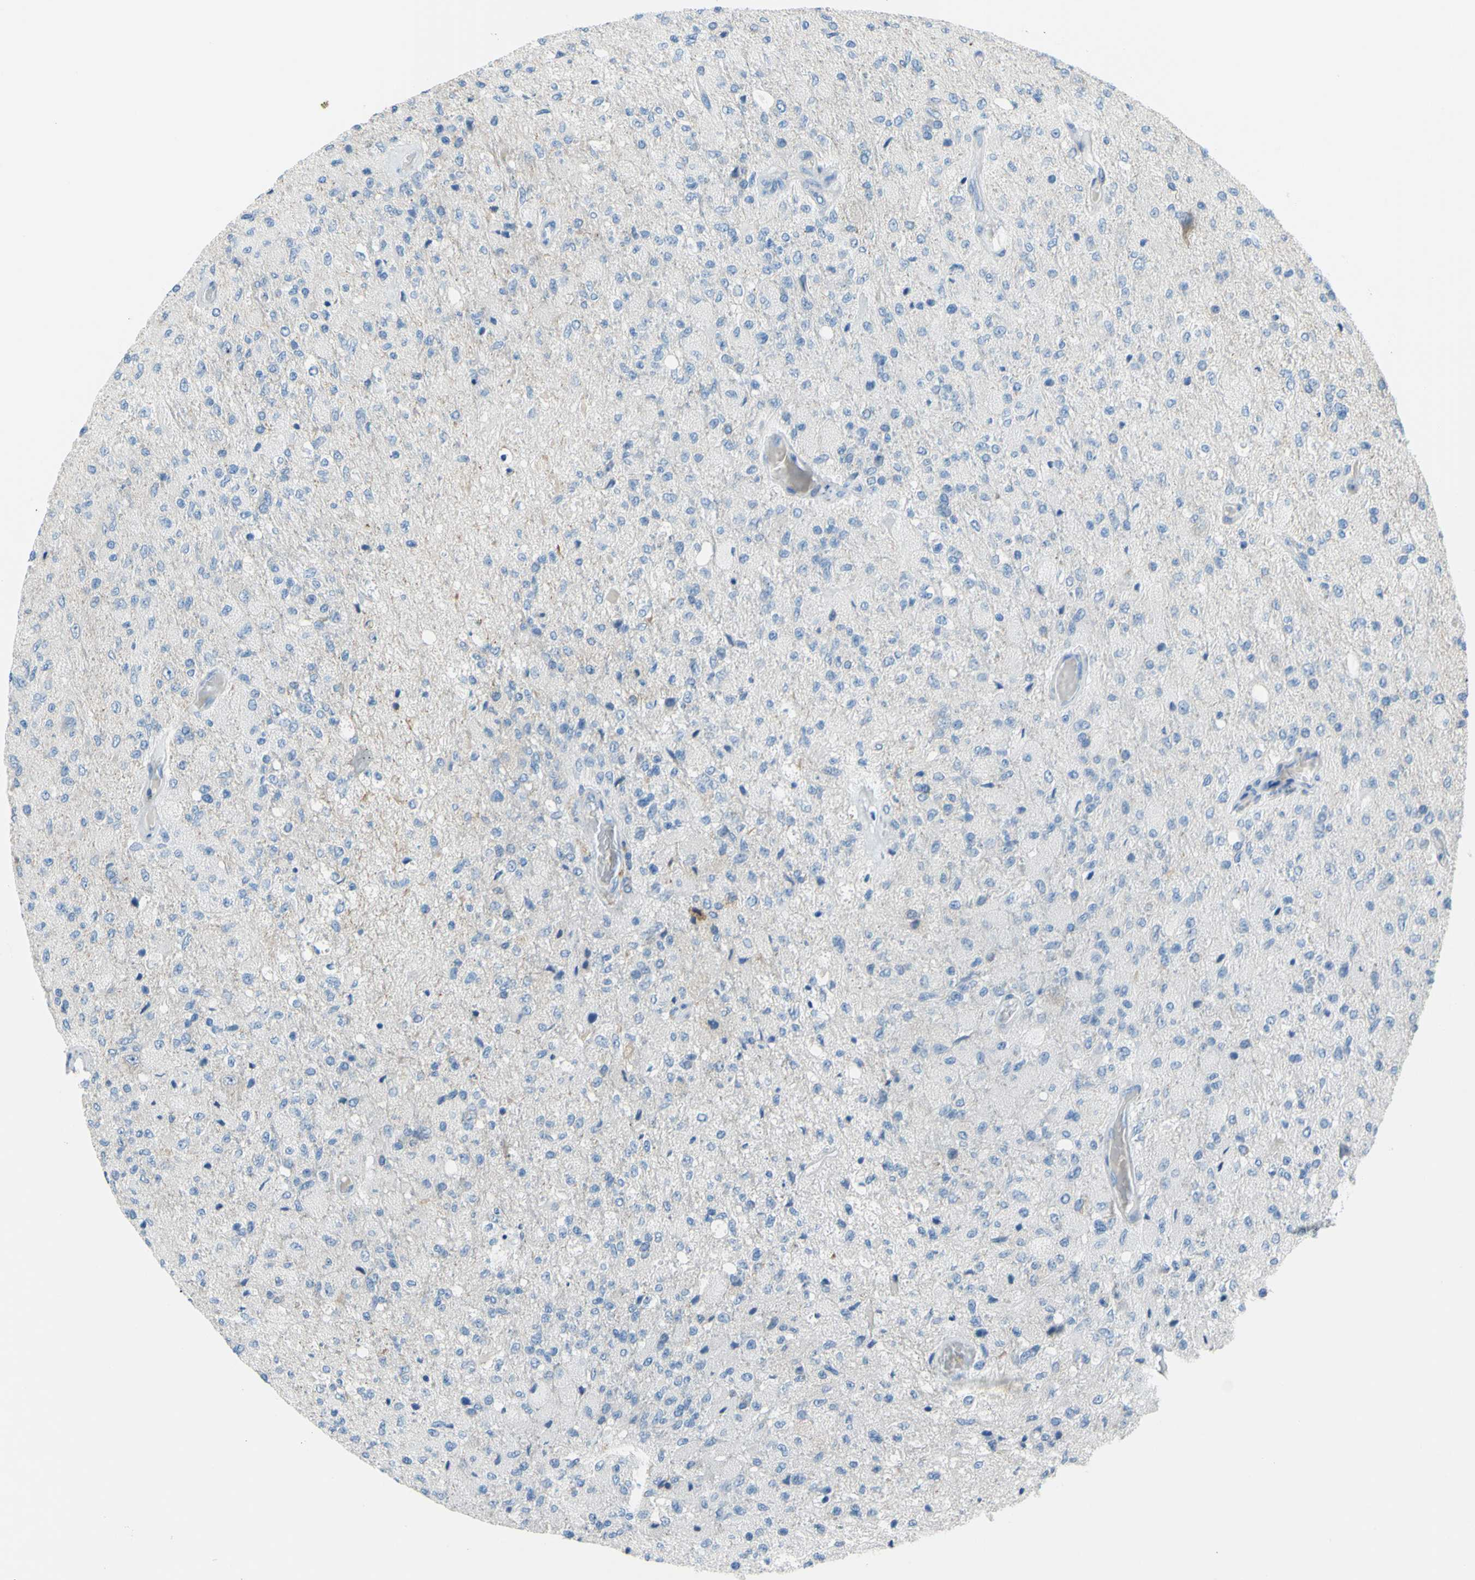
{"staining": {"intensity": "negative", "quantity": "none", "location": "none"}, "tissue": "glioma", "cell_type": "Tumor cells", "image_type": "cancer", "snomed": [{"axis": "morphology", "description": "Normal tissue, NOS"}, {"axis": "morphology", "description": "Glioma, malignant, High grade"}, {"axis": "topography", "description": "Cerebral cortex"}], "caption": "DAB immunohistochemical staining of high-grade glioma (malignant) displays no significant staining in tumor cells.", "gene": "PRRG2", "patient": {"sex": "male", "age": 77}}